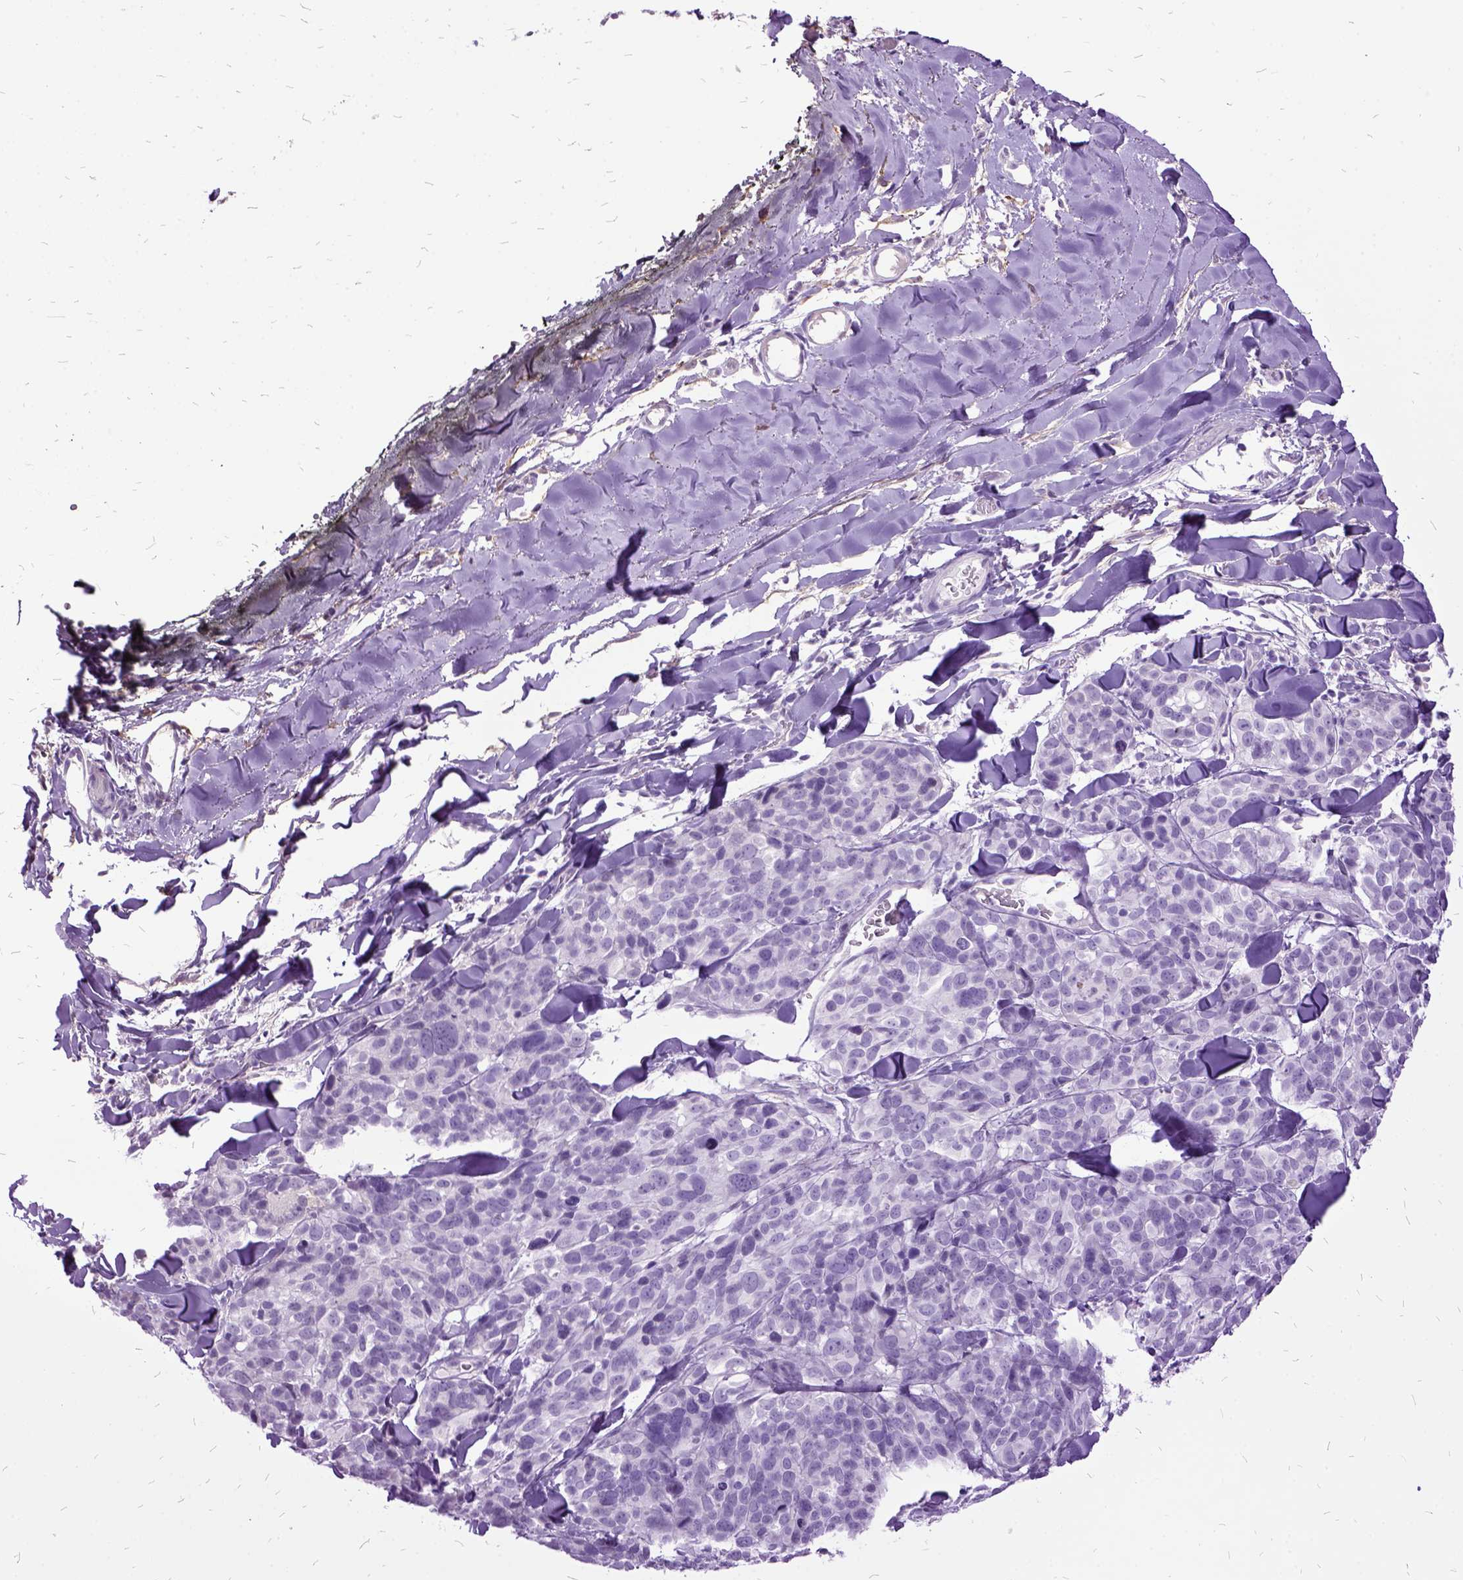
{"staining": {"intensity": "negative", "quantity": "none", "location": "none"}, "tissue": "melanoma", "cell_type": "Tumor cells", "image_type": "cancer", "snomed": [{"axis": "morphology", "description": "Malignant melanoma, NOS"}, {"axis": "topography", "description": "Skin"}], "caption": "Protein analysis of melanoma demonstrates no significant staining in tumor cells.", "gene": "MME", "patient": {"sex": "male", "age": 51}}